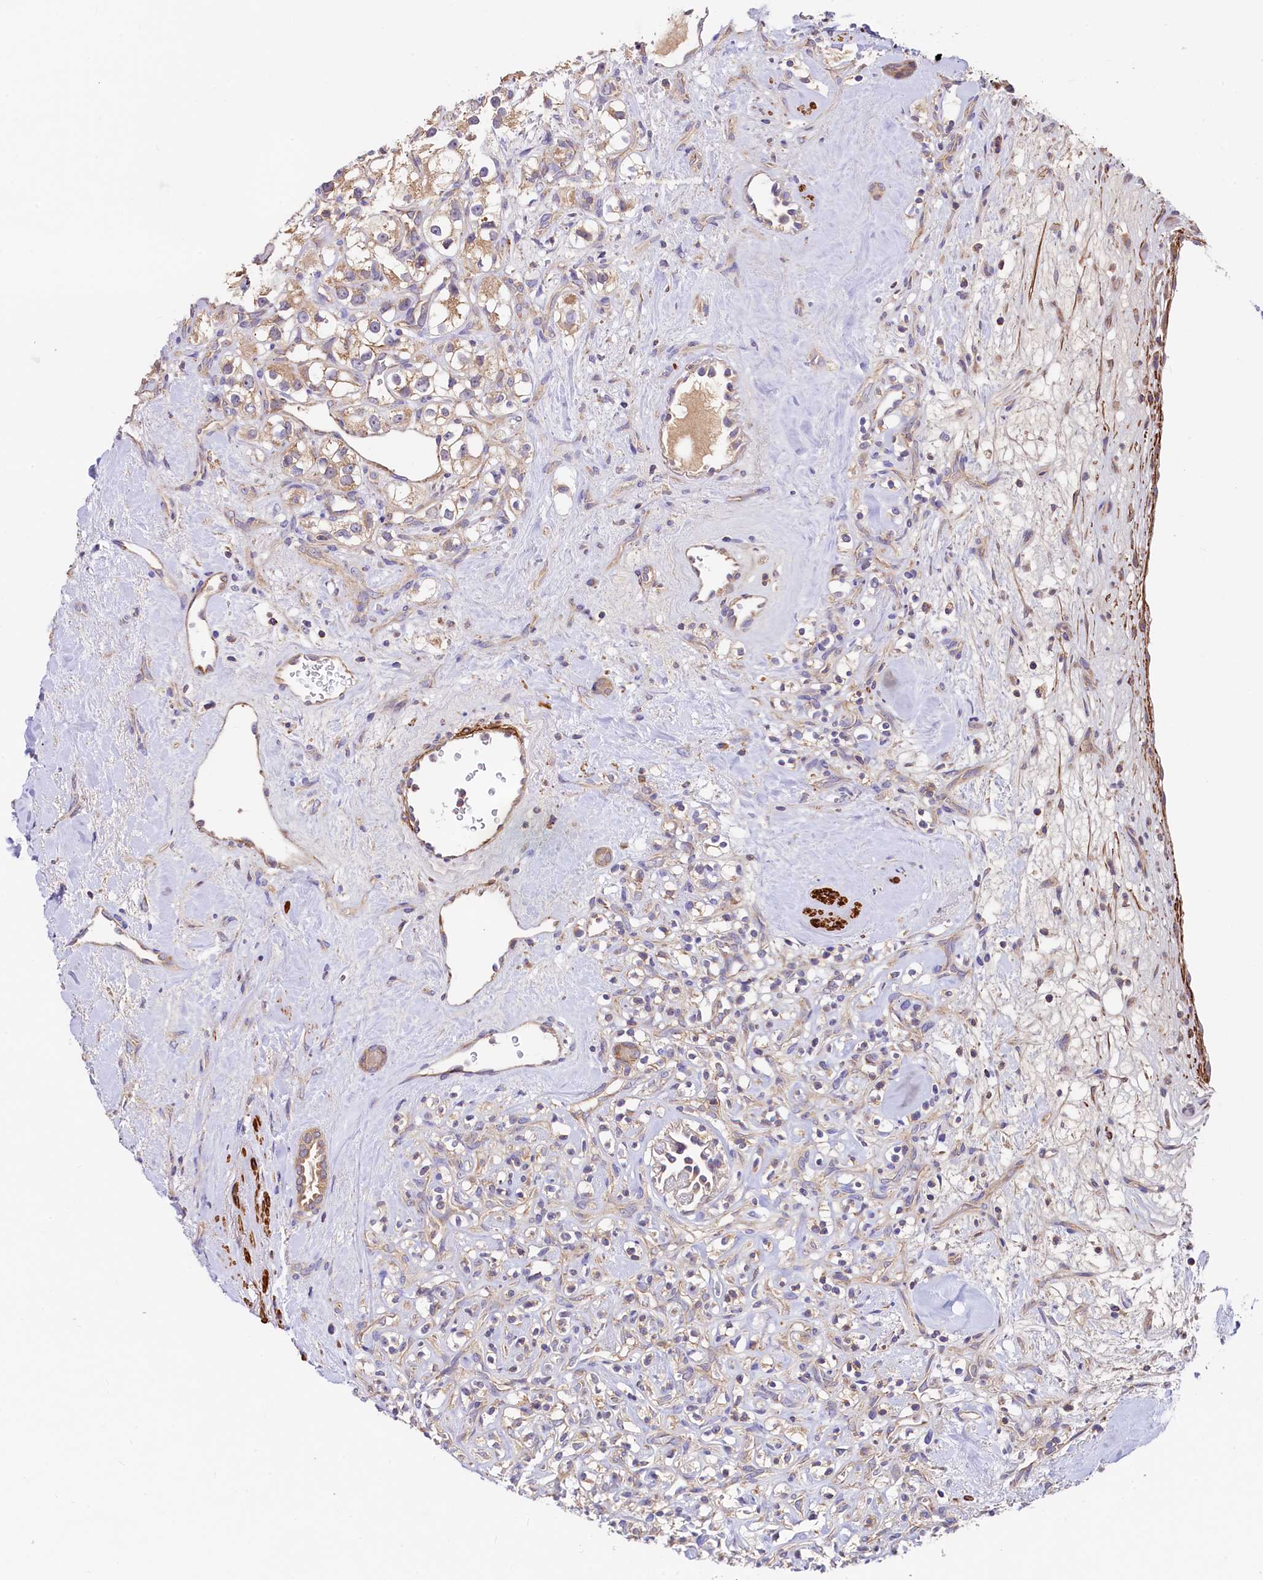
{"staining": {"intensity": "weak", "quantity": "25%-75%", "location": "cytoplasmic/membranous"}, "tissue": "renal cancer", "cell_type": "Tumor cells", "image_type": "cancer", "snomed": [{"axis": "morphology", "description": "Adenocarcinoma, NOS"}, {"axis": "topography", "description": "Kidney"}], "caption": "Tumor cells demonstrate low levels of weak cytoplasmic/membranous staining in approximately 25%-75% of cells in renal adenocarcinoma. The staining is performed using DAB brown chromogen to label protein expression. The nuclei are counter-stained blue using hematoxylin.", "gene": "CIAO3", "patient": {"sex": "male", "age": 77}}